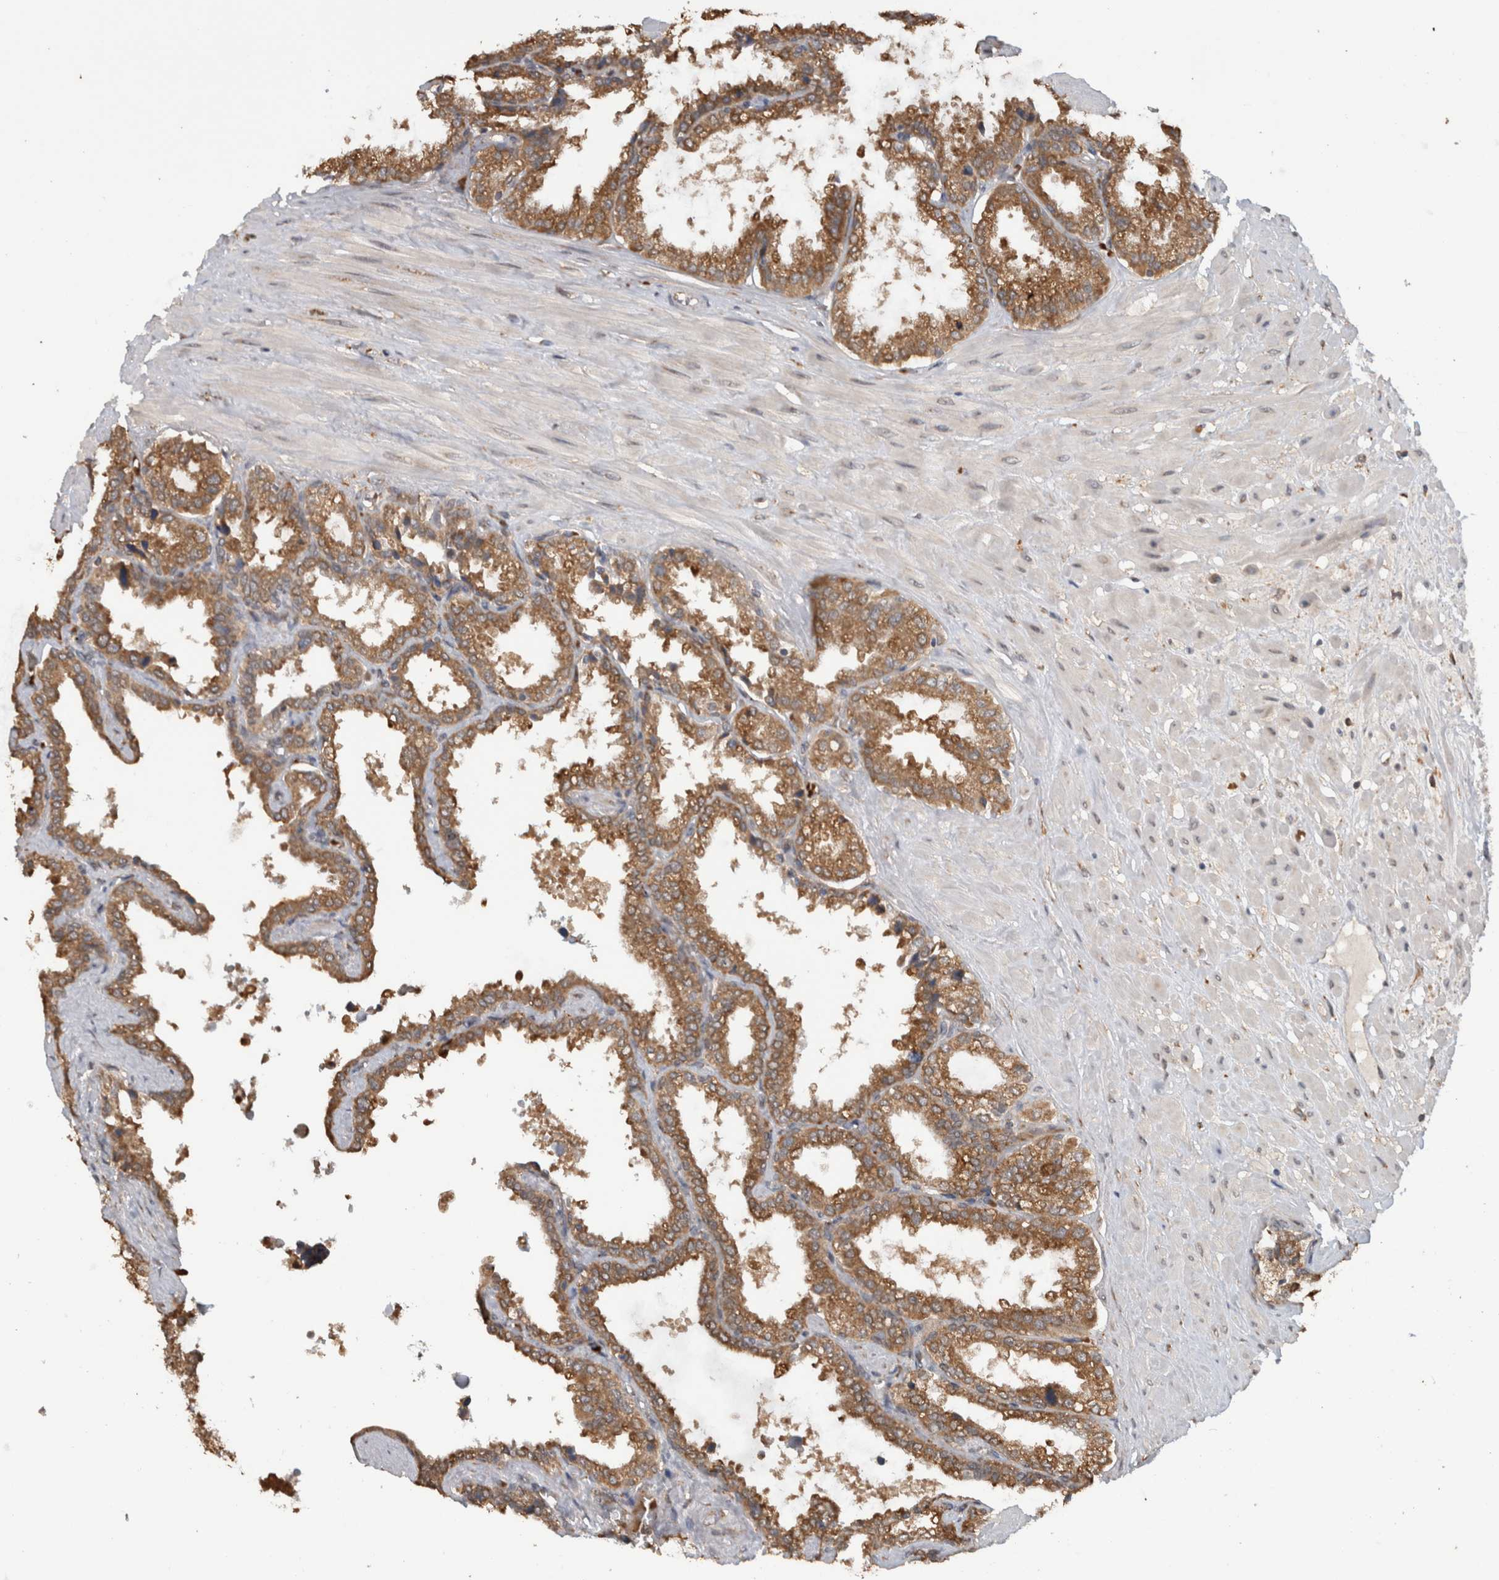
{"staining": {"intensity": "moderate", "quantity": ">75%", "location": "cytoplasmic/membranous"}, "tissue": "seminal vesicle", "cell_type": "Glandular cells", "image_type": "normal", "snomed": [{"axis": "morphology", "description": "Normal tissue, NOS"}, {"axis": "topography", "description": "Seminal veicle"}], "caption": "Seminal vesicle stained with DAB (3,3'-diaminobenzidine) IHC exhibits medium levels of moderate cytoplasmic/membranous expression in approximately >75% of glandular cells.", "gene": "ADGRL3", "patient": {"sex": "male", "age": 46}}